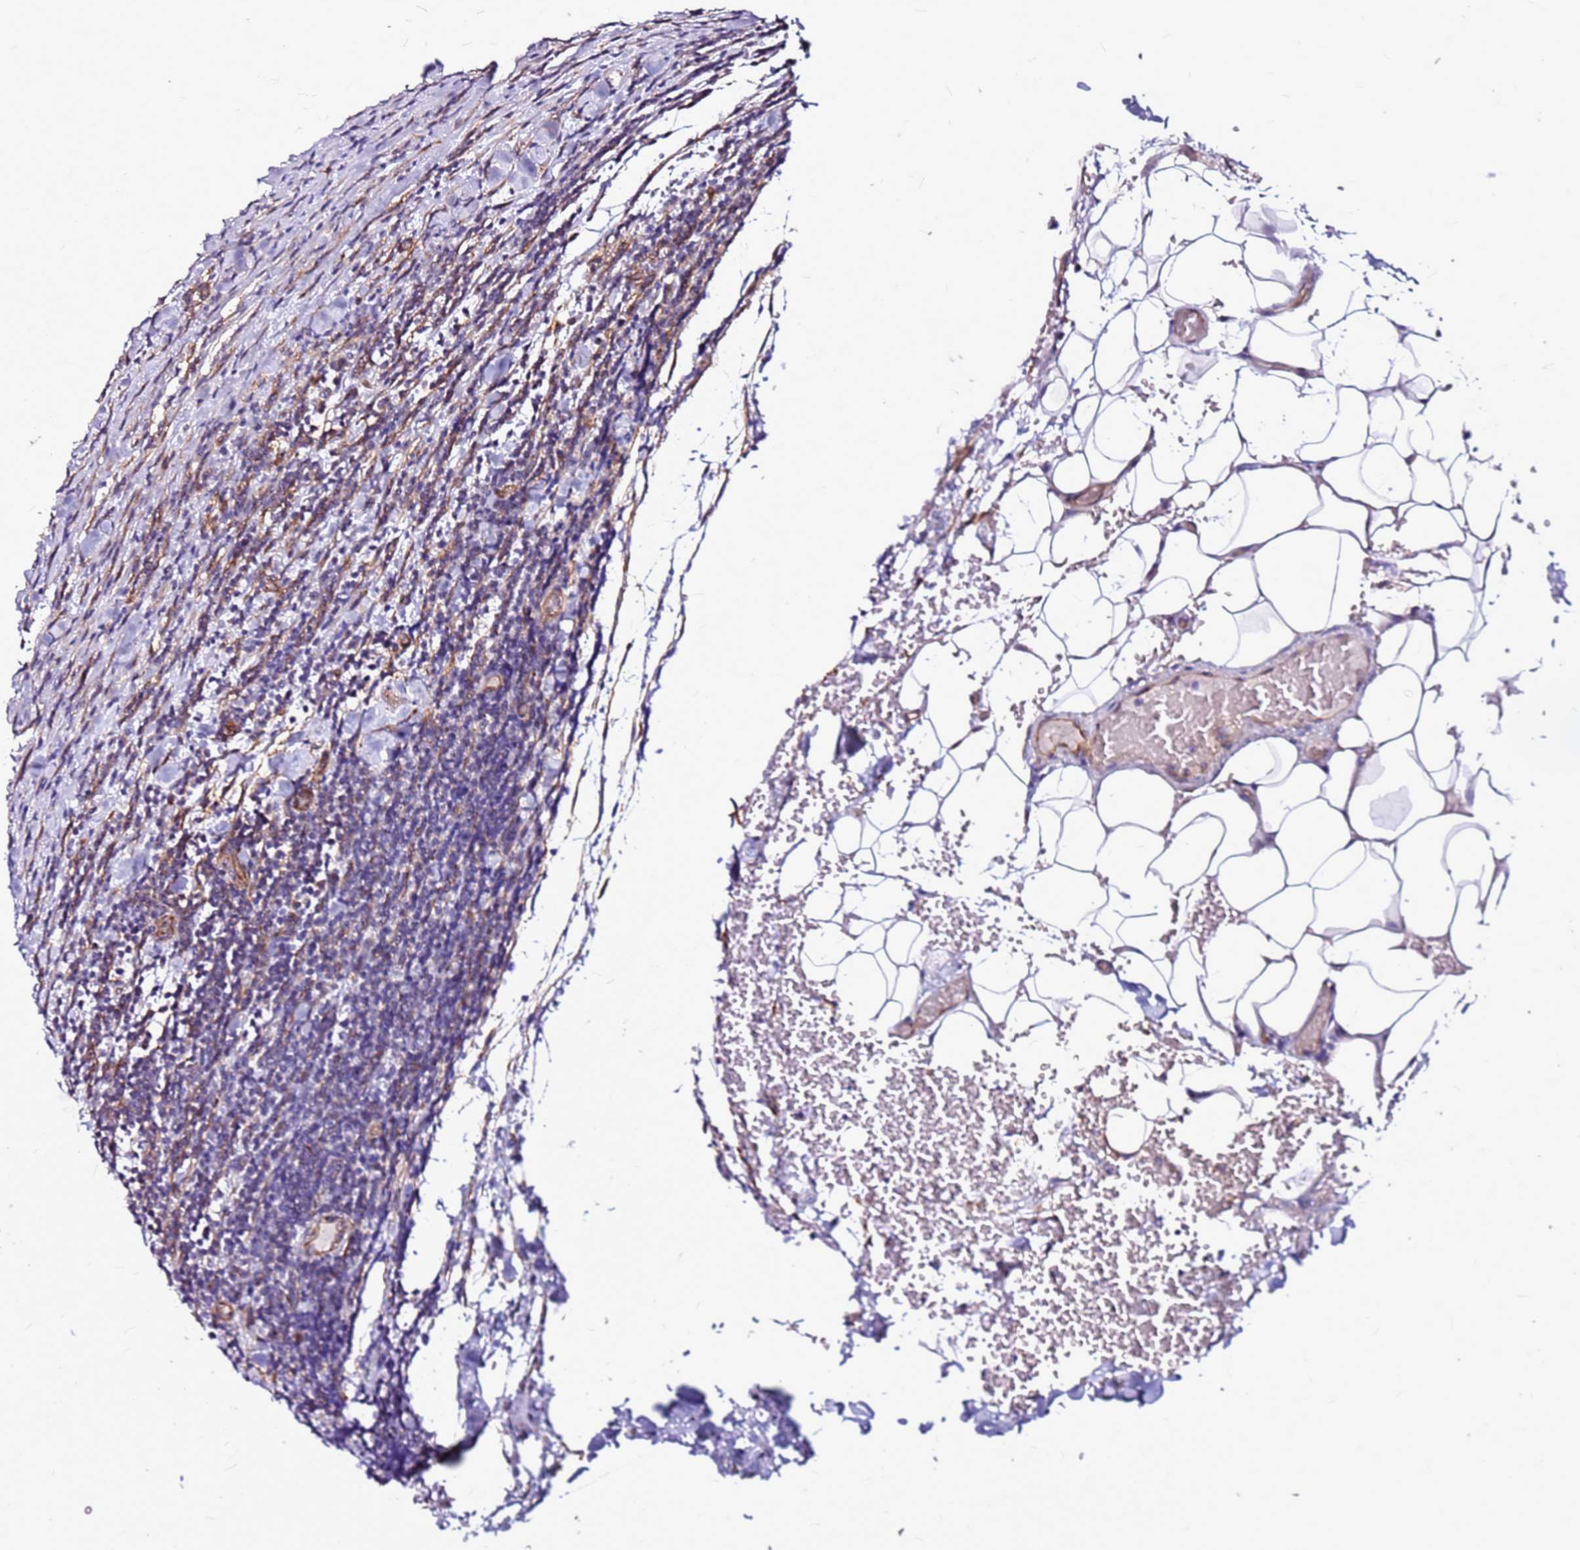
{"staining": {"intensity": "negative", "quantity": "none", "location": "none"}, "tissue": "lymphoma", "cell_type": "Tumor cells", "image_type": "cancer", "snomed": [{"axis": "morphology", "description": "Malignant lymphoma, non-Hodgkin's type, Low grade"}, {"axis": "topography", "description": "Lymph node"}], "caption": "The image shows no significant staining in tumor cells of malignant lymphoma, non-Hodgkin's type (low-grade). (DAB immunohistochemistry (IHC), high magnification).", "gene": "TOPAZ1", "patient": {"sex": "male", "age": 66}}